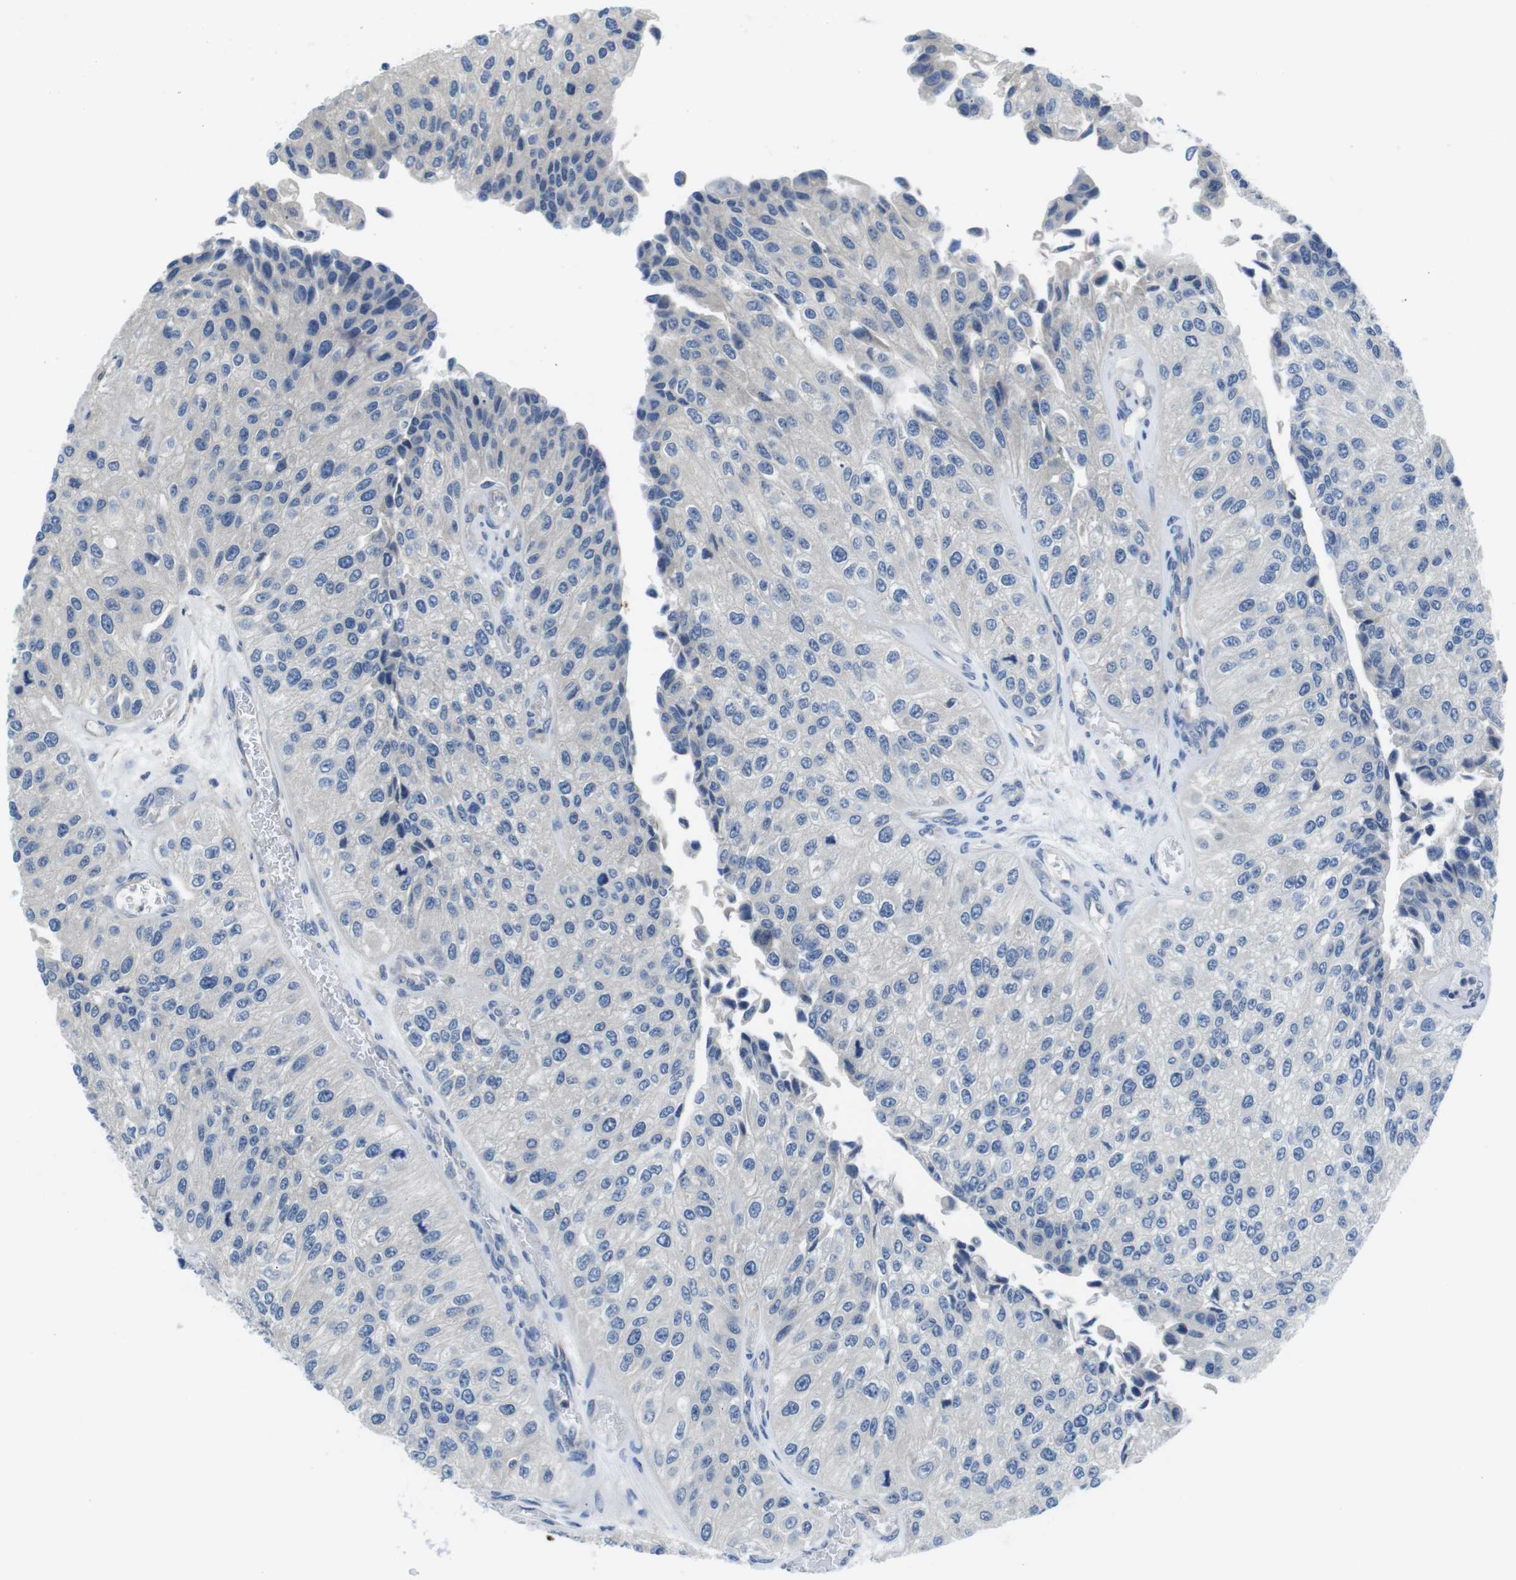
{"staining": {"intensity": "negative", "quantity": "none", "location": "none"}, "tissue": "urothelial cancer", "cell_type": "Tumor cells", "image_type": "cancer", "snomed": [{"axis": "morphology", "description": "Urothelial carcinoma, High grade"}, {"axis": "topography", "description": "Kidney"}, {"axis": "topography", "description": "Urinary bladder"}], "caption": "A photomicrograph of urothelial cancer stained for a protein demonstrates no brown staining in tumor cells.", "gene": "PIK3CD", "patient": {"sex": "male", "age": 77}}